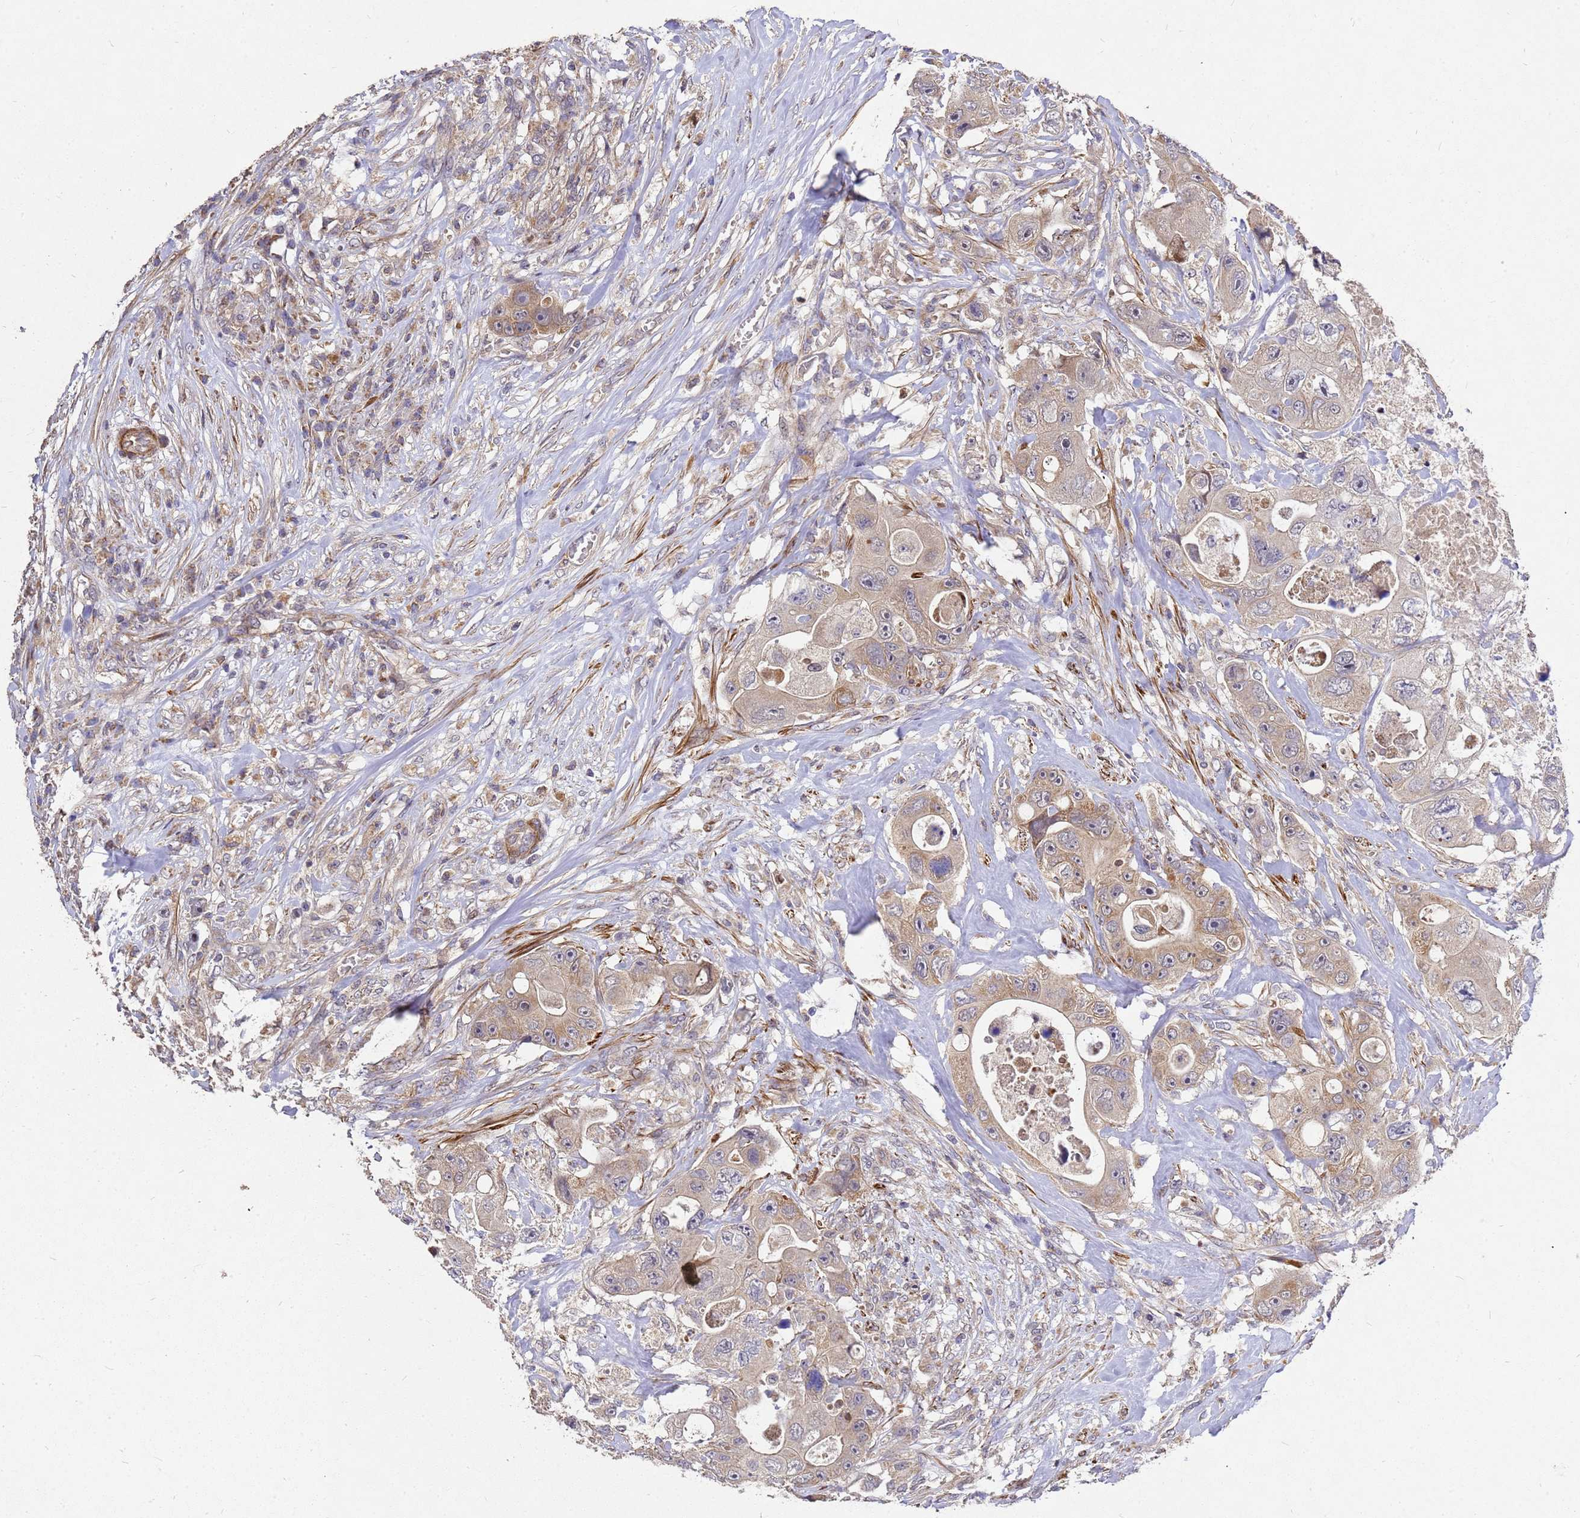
{"staining": {"intensity": "moderate", "quantity": "<25%", "location": "cytoplasmic/membranous"}, "tissue": "colorectal cancer", "cell_type": "Tumor cells", "image_type": "cancer", "snomed": [{"axis": "morphology", "description": "Adenocarcinoma, NOS"}, {"axis": "topography", "description": "Colon"}], "caption": "Colorectal cancer (adenocarcinoma) stained for a protein shows moderate cytoplasmic/membranous positivity in tumor cells.", "gene": "RSPRY1", "patient": {"sex": "female", "age": 46}}